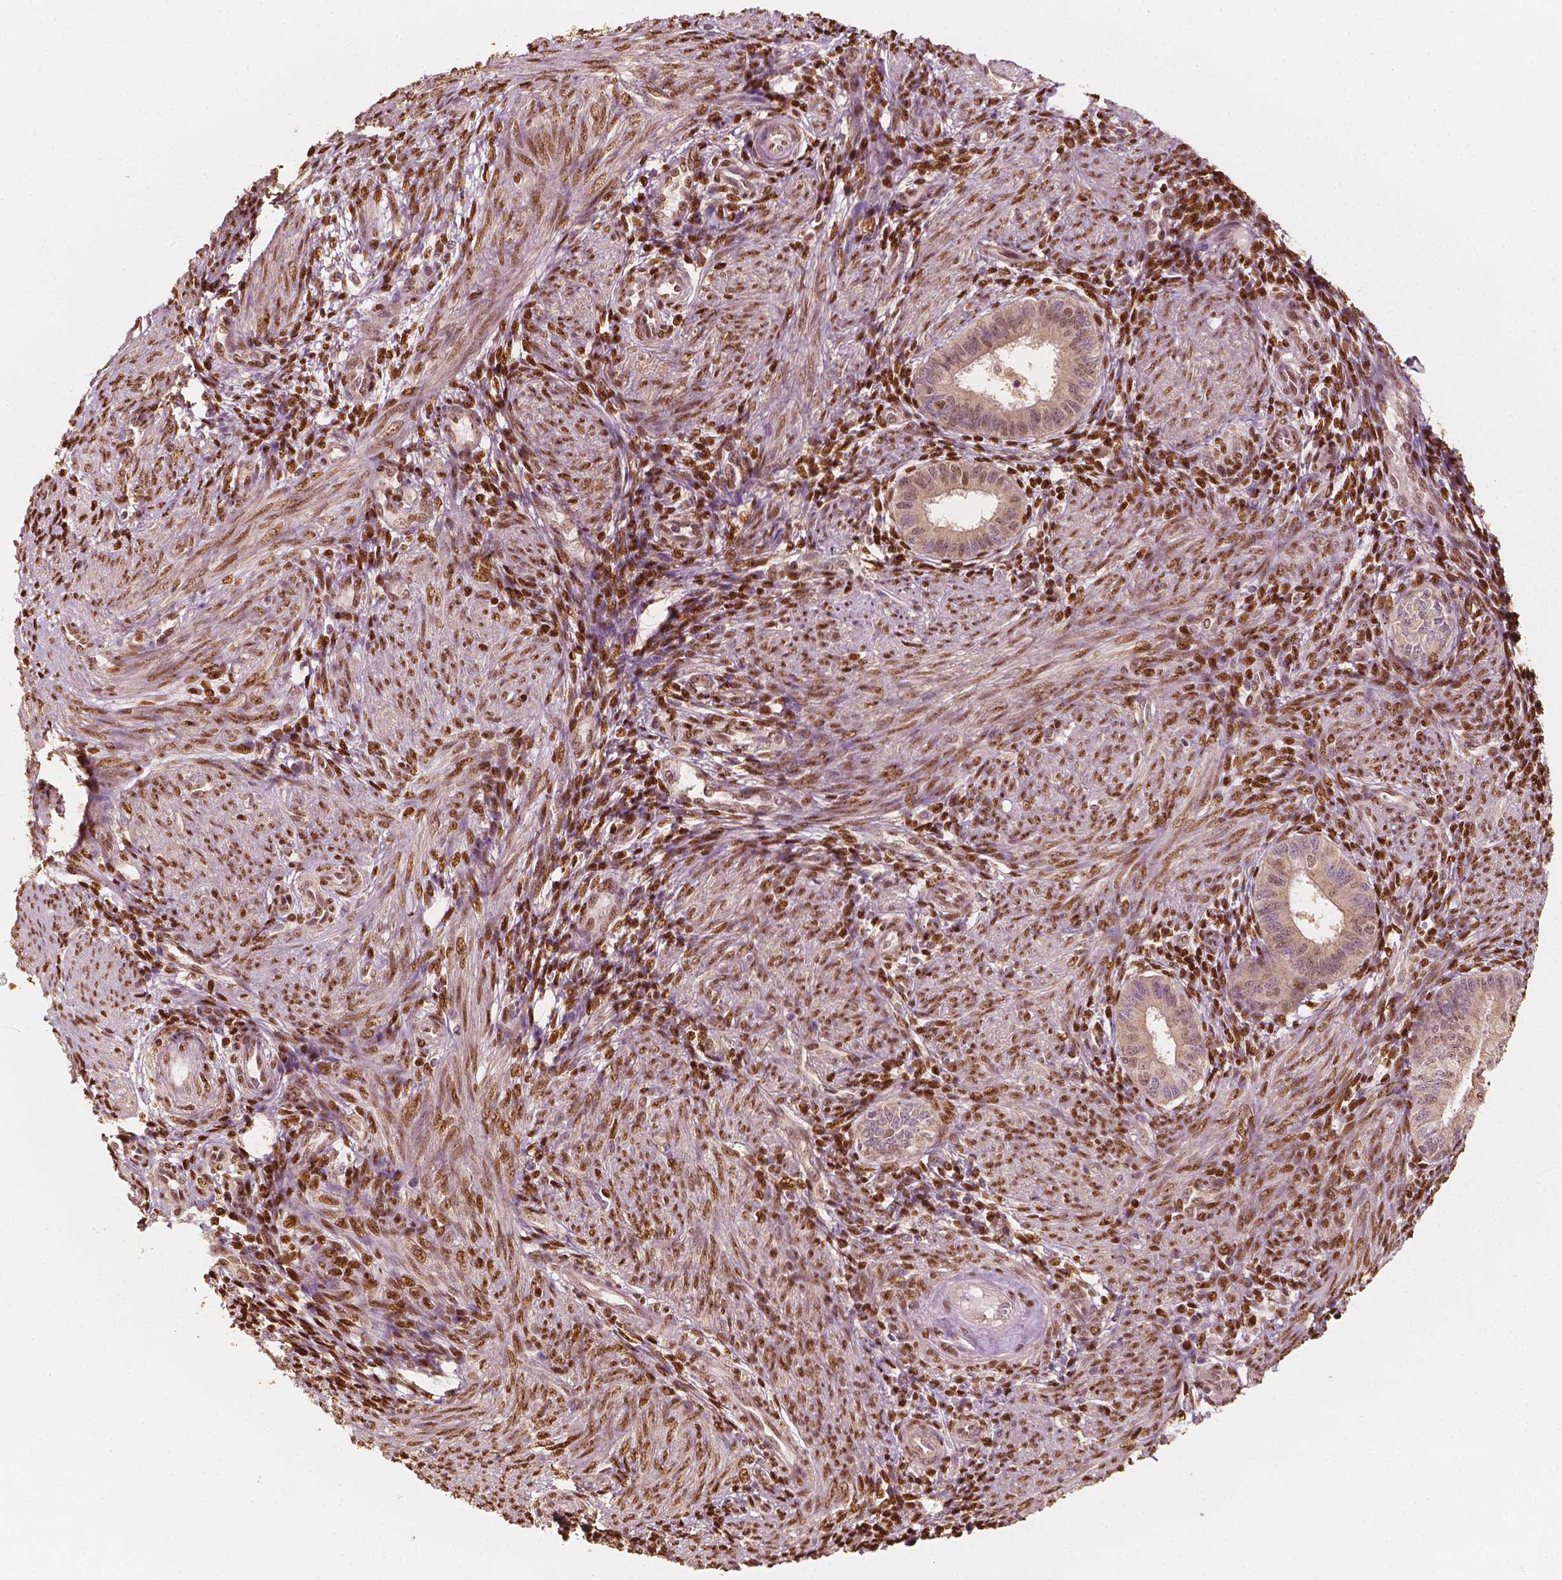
{"staining": {"intensity": "moderate", "quantity": ">75%", "location": "nuclear"}, "tissue": "endometrium", "cell_type": "Cells in endometrial stroma", "image_type": "normal", "snomed": [{"axis": "morphology", "description": "Normal tissue, NOS"}, {"axis": "topography", "description": "Endometrium"}], "caption": "Cells in endometrial stroma display moderate nuclear expression in about >75% of cells in unremarkable endometrium.", "gene": "TBC1D17", "patient": {"sex": "female", "age": 39}}